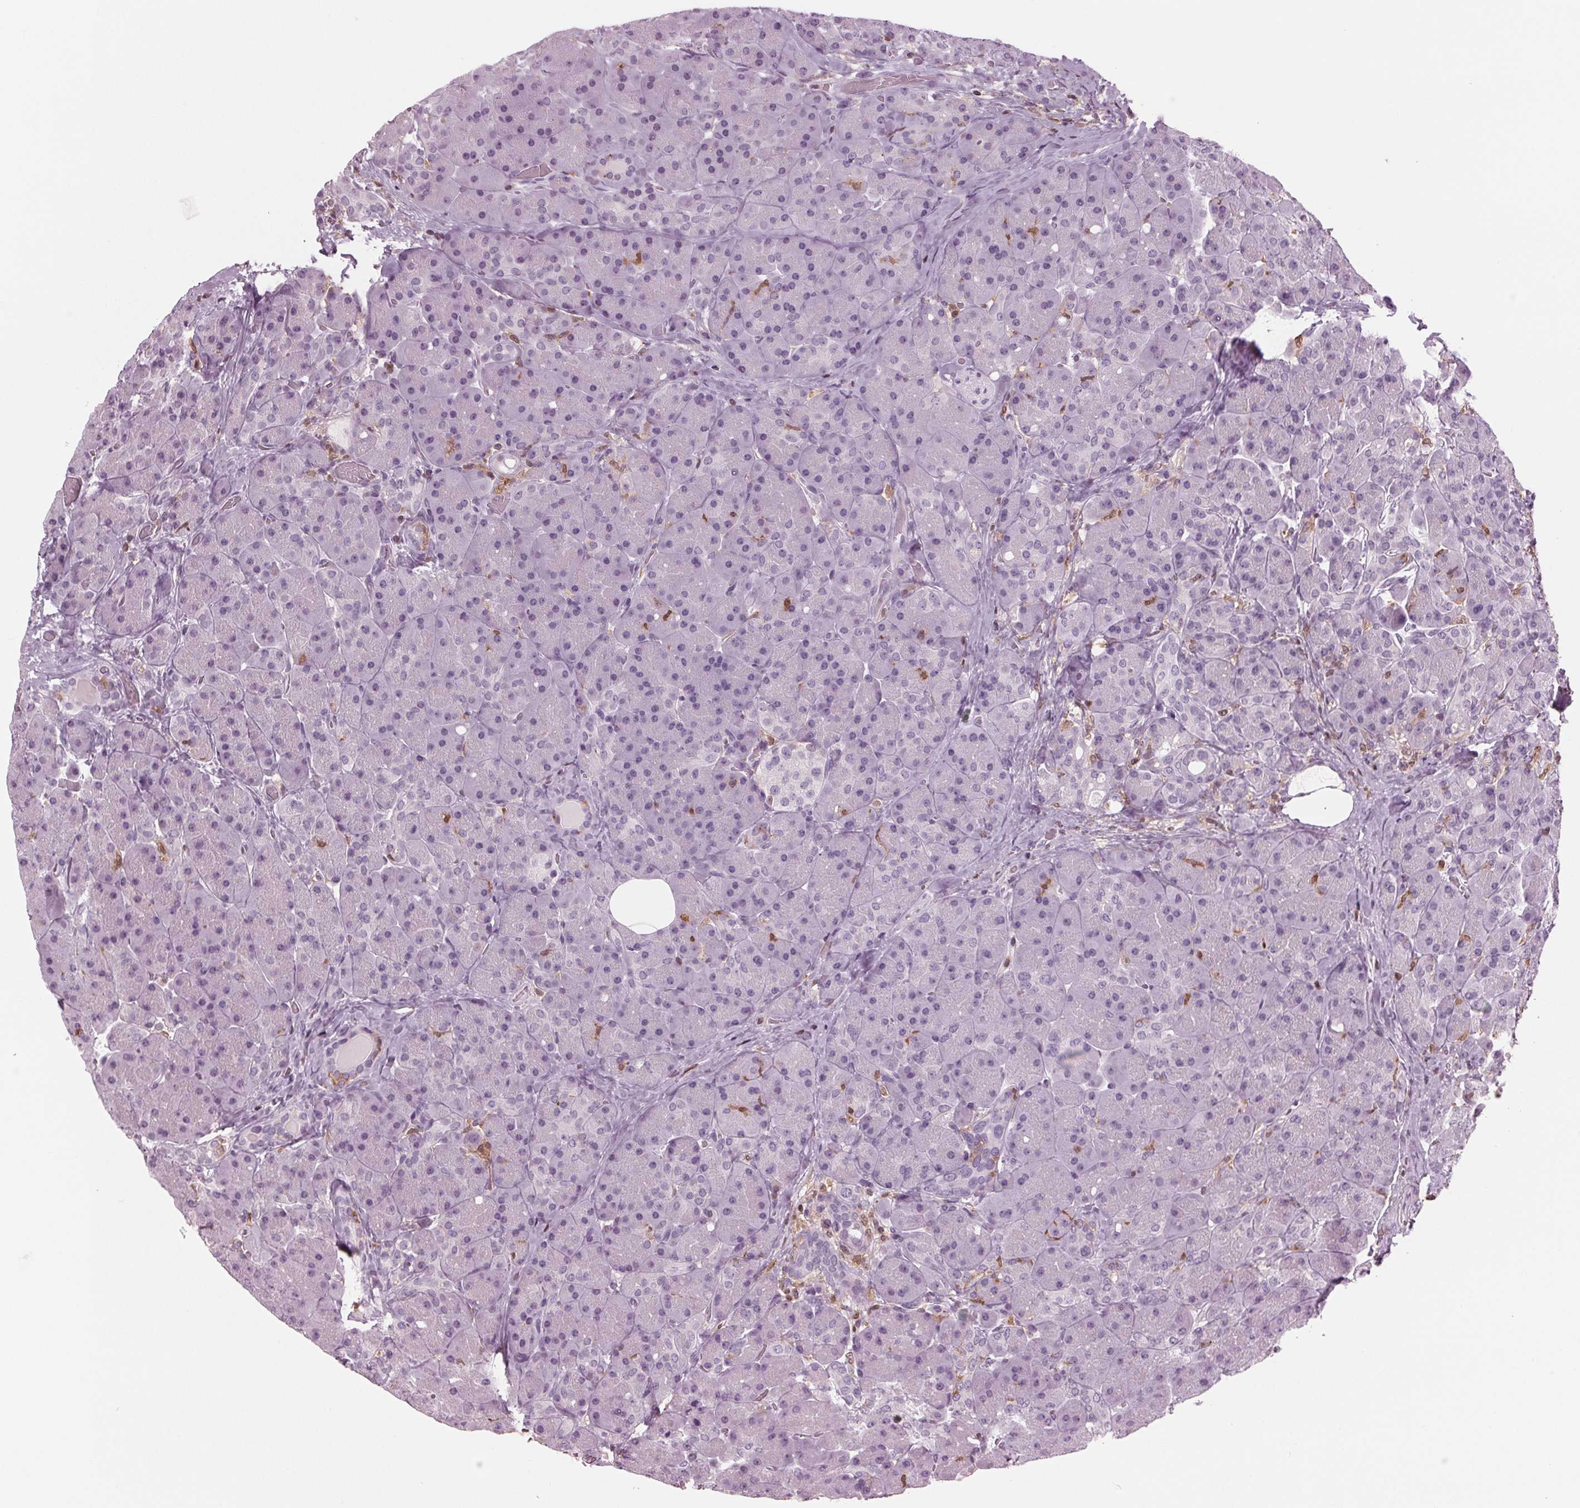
{"staining": {"intensity": "negative", "quantity": "none", "location": "none"}, "tissue": "pancreas", "cell_type": "Exocrine glandular cells", "image_type": "normal", "snomed": [{"axis": "morphology", "description": "Normal tissue, NOS"}, {"axis": "topography", "description": "Pancreas"}], "caption": "This photomicrograph is of normal pancreas stained with IHC to label a protein in brown with the nuclei are counter-stained blue. There is no positivity in exocrine glandular cells.", "gene": "BTLA", "patient": {"sex": "male", "age": 55}}